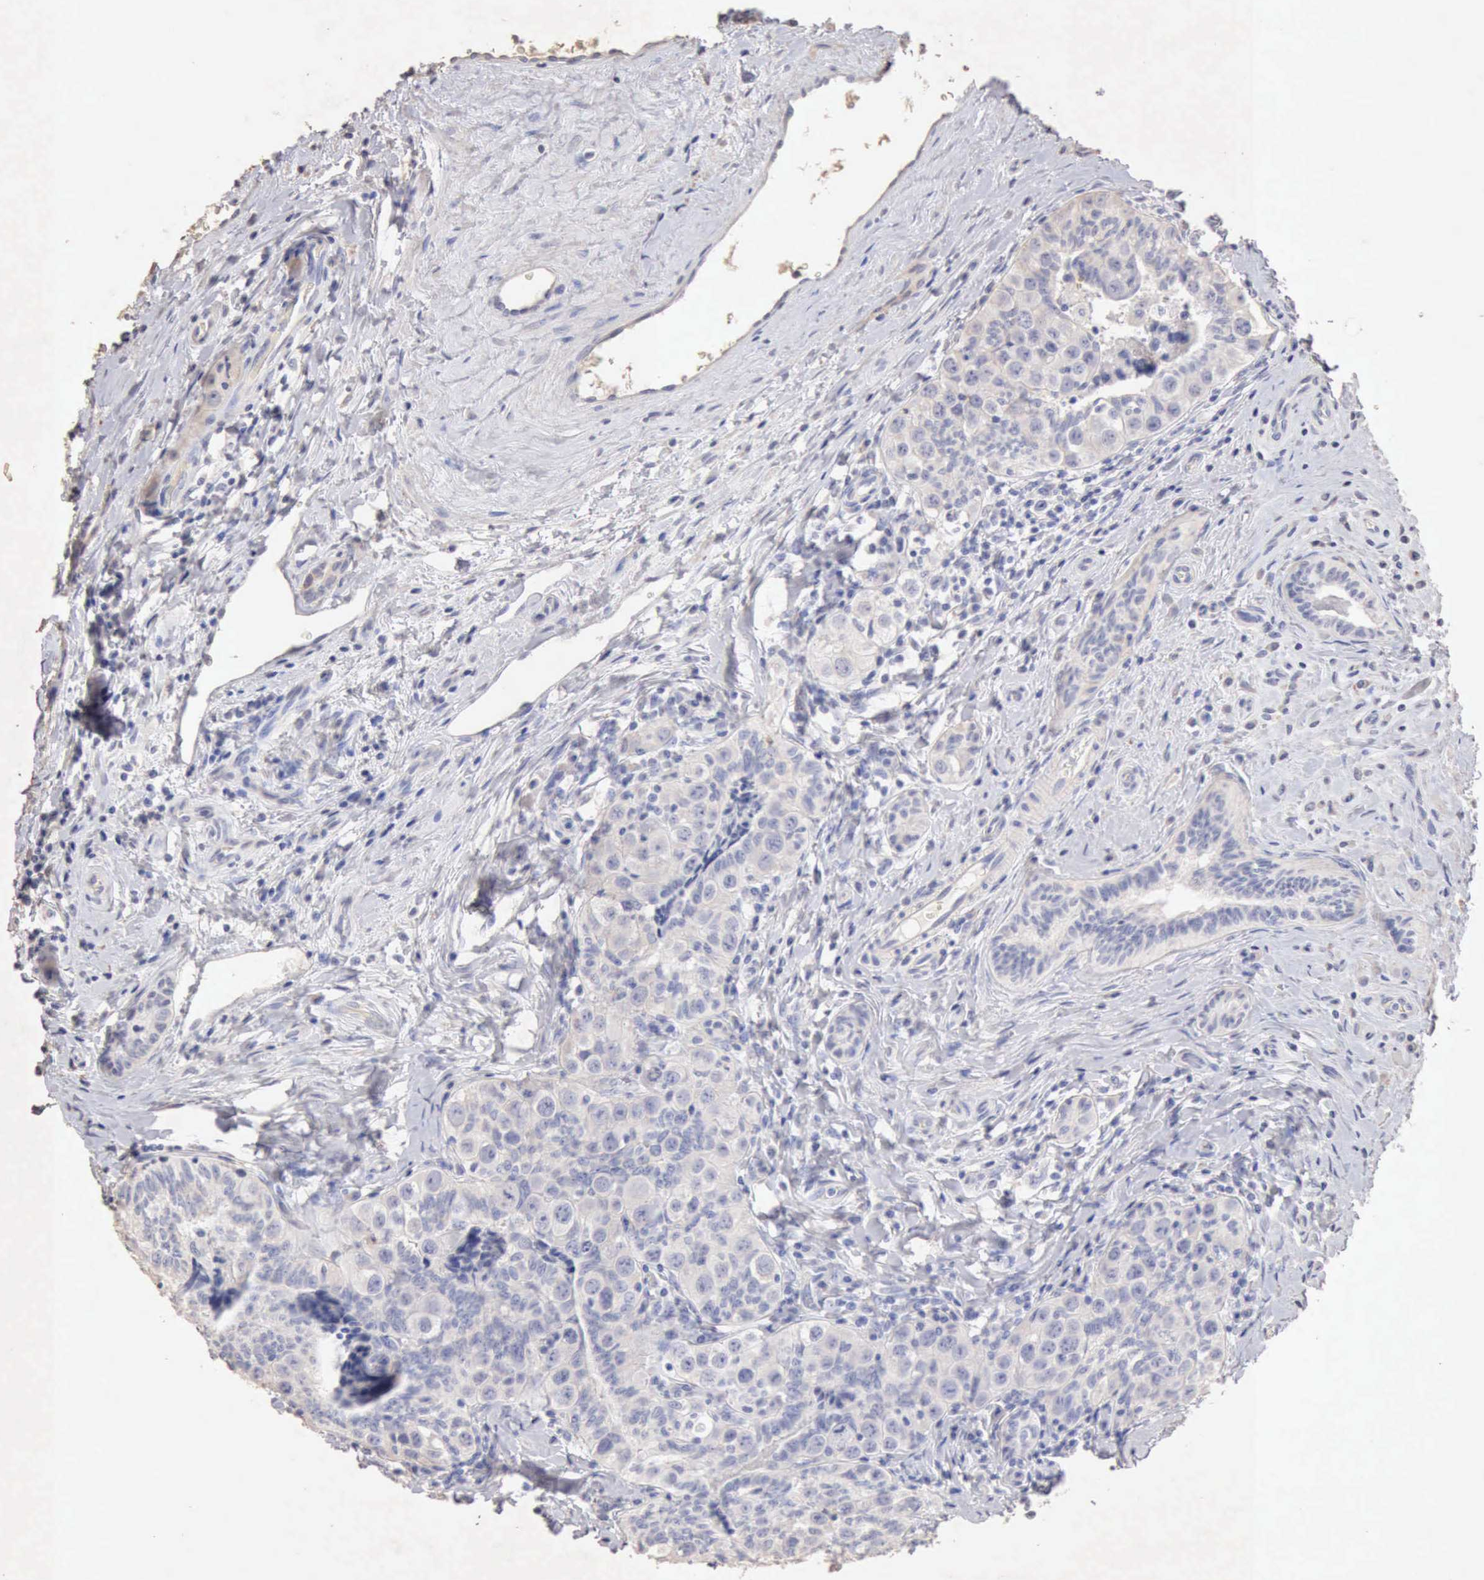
{"staining": {"intensity": "negative", "quantity": "none", "location": "none"}, "tissue": "testis cancer", "cell_type": "Tumor cells", "image_type": "cancer", "snomed": [{"axis": "morphology", "description": "Seminoma, NOS"}, {"axis": "topography", "description": "Testis"}], "caption": "A photomicrograph of human testis cancer (seminoma) is negative for staining in tumor cells.", "gene": "KRT6B", "patient": {"sex": "male", "age": 32}}